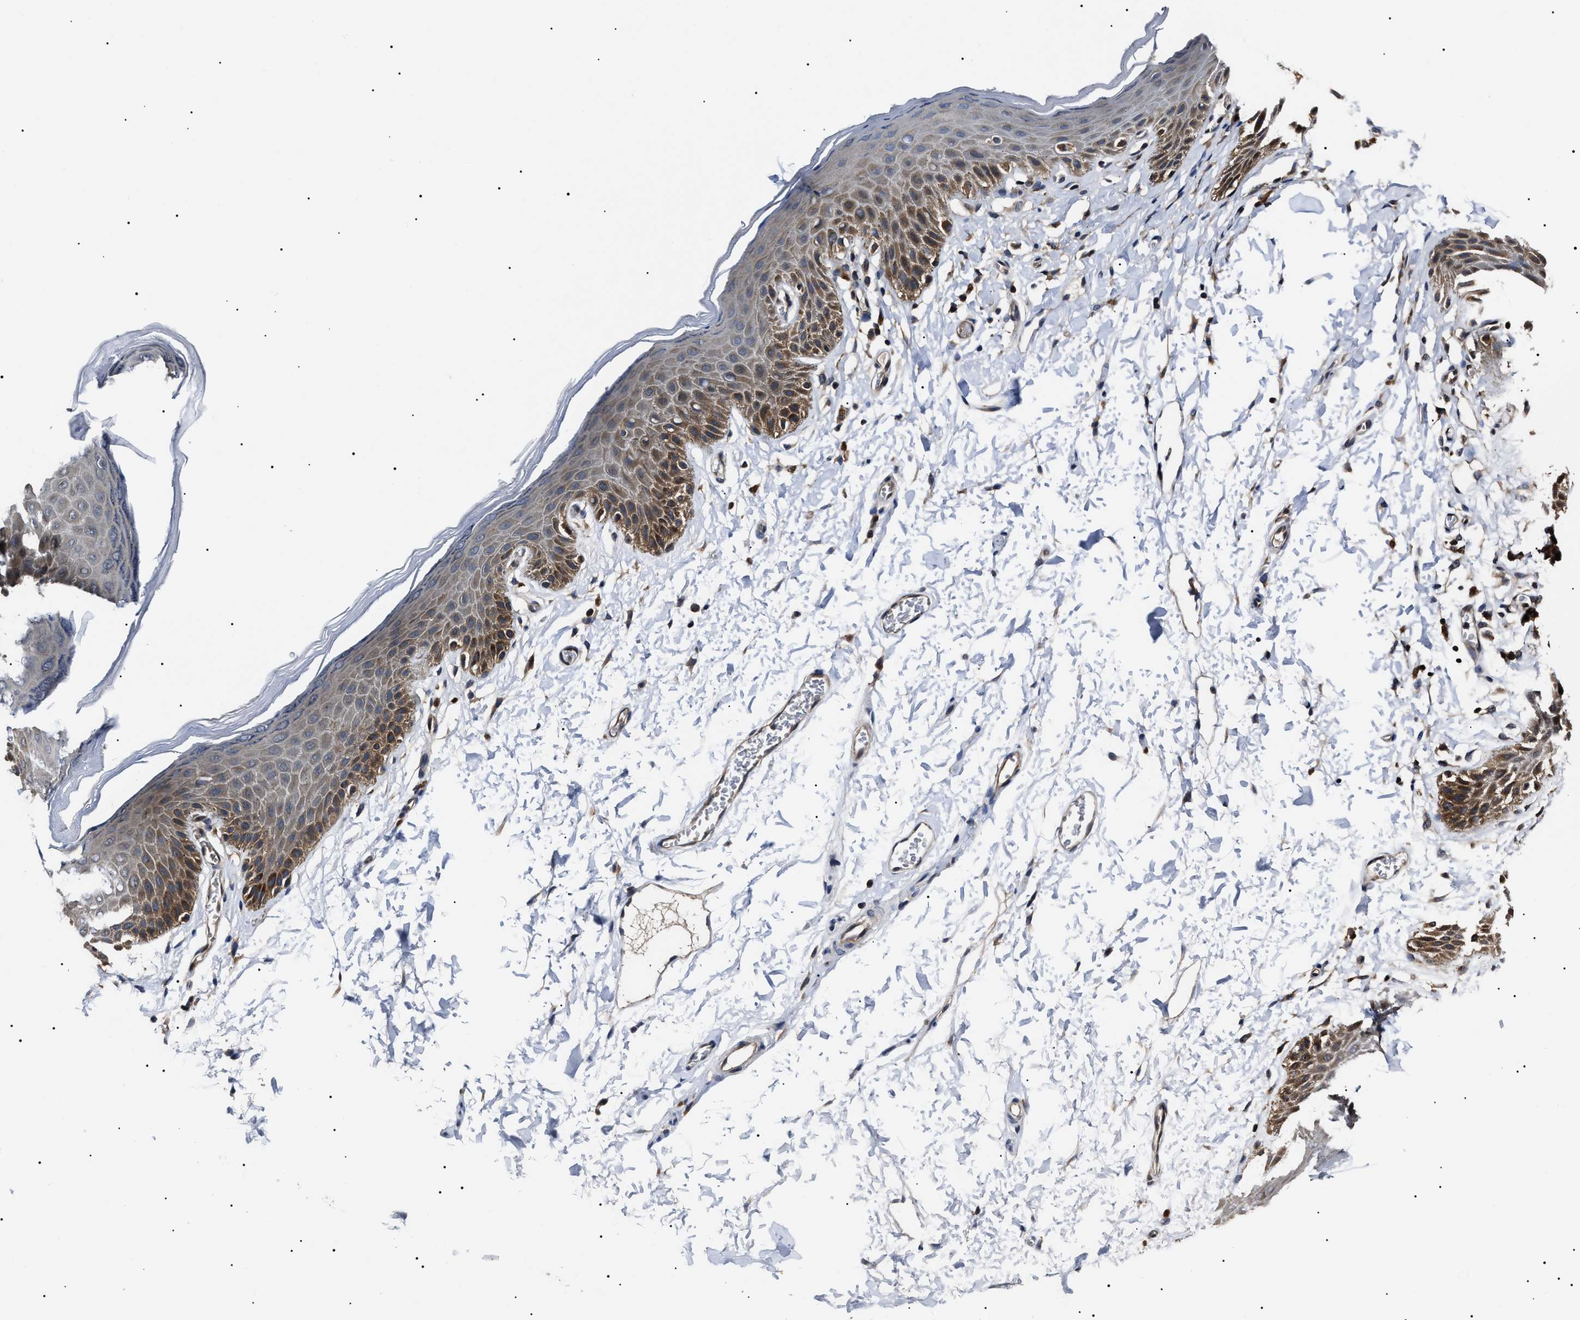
{"staining": {"intensity": "moderate", "quantity": "25%-75%", "location": "cytoplasmic/membranous"}, "tissue": "skin", "cell_type": "Epidermal cells", "image_type": "normal", "snomed": [{"axis": "morphology", "description": "Normal tissue, NOS"}, {"axis": "topography", "description": "Anal"}], "caption": "This is a histology image of immunohistochemistry (IHC) staining of benign skin, which shows moderate positivity in the cytoplasmic/membranous of epidermal cells.", "gene": "CCT8", "patient": {"sex": "male", "age": 44}}